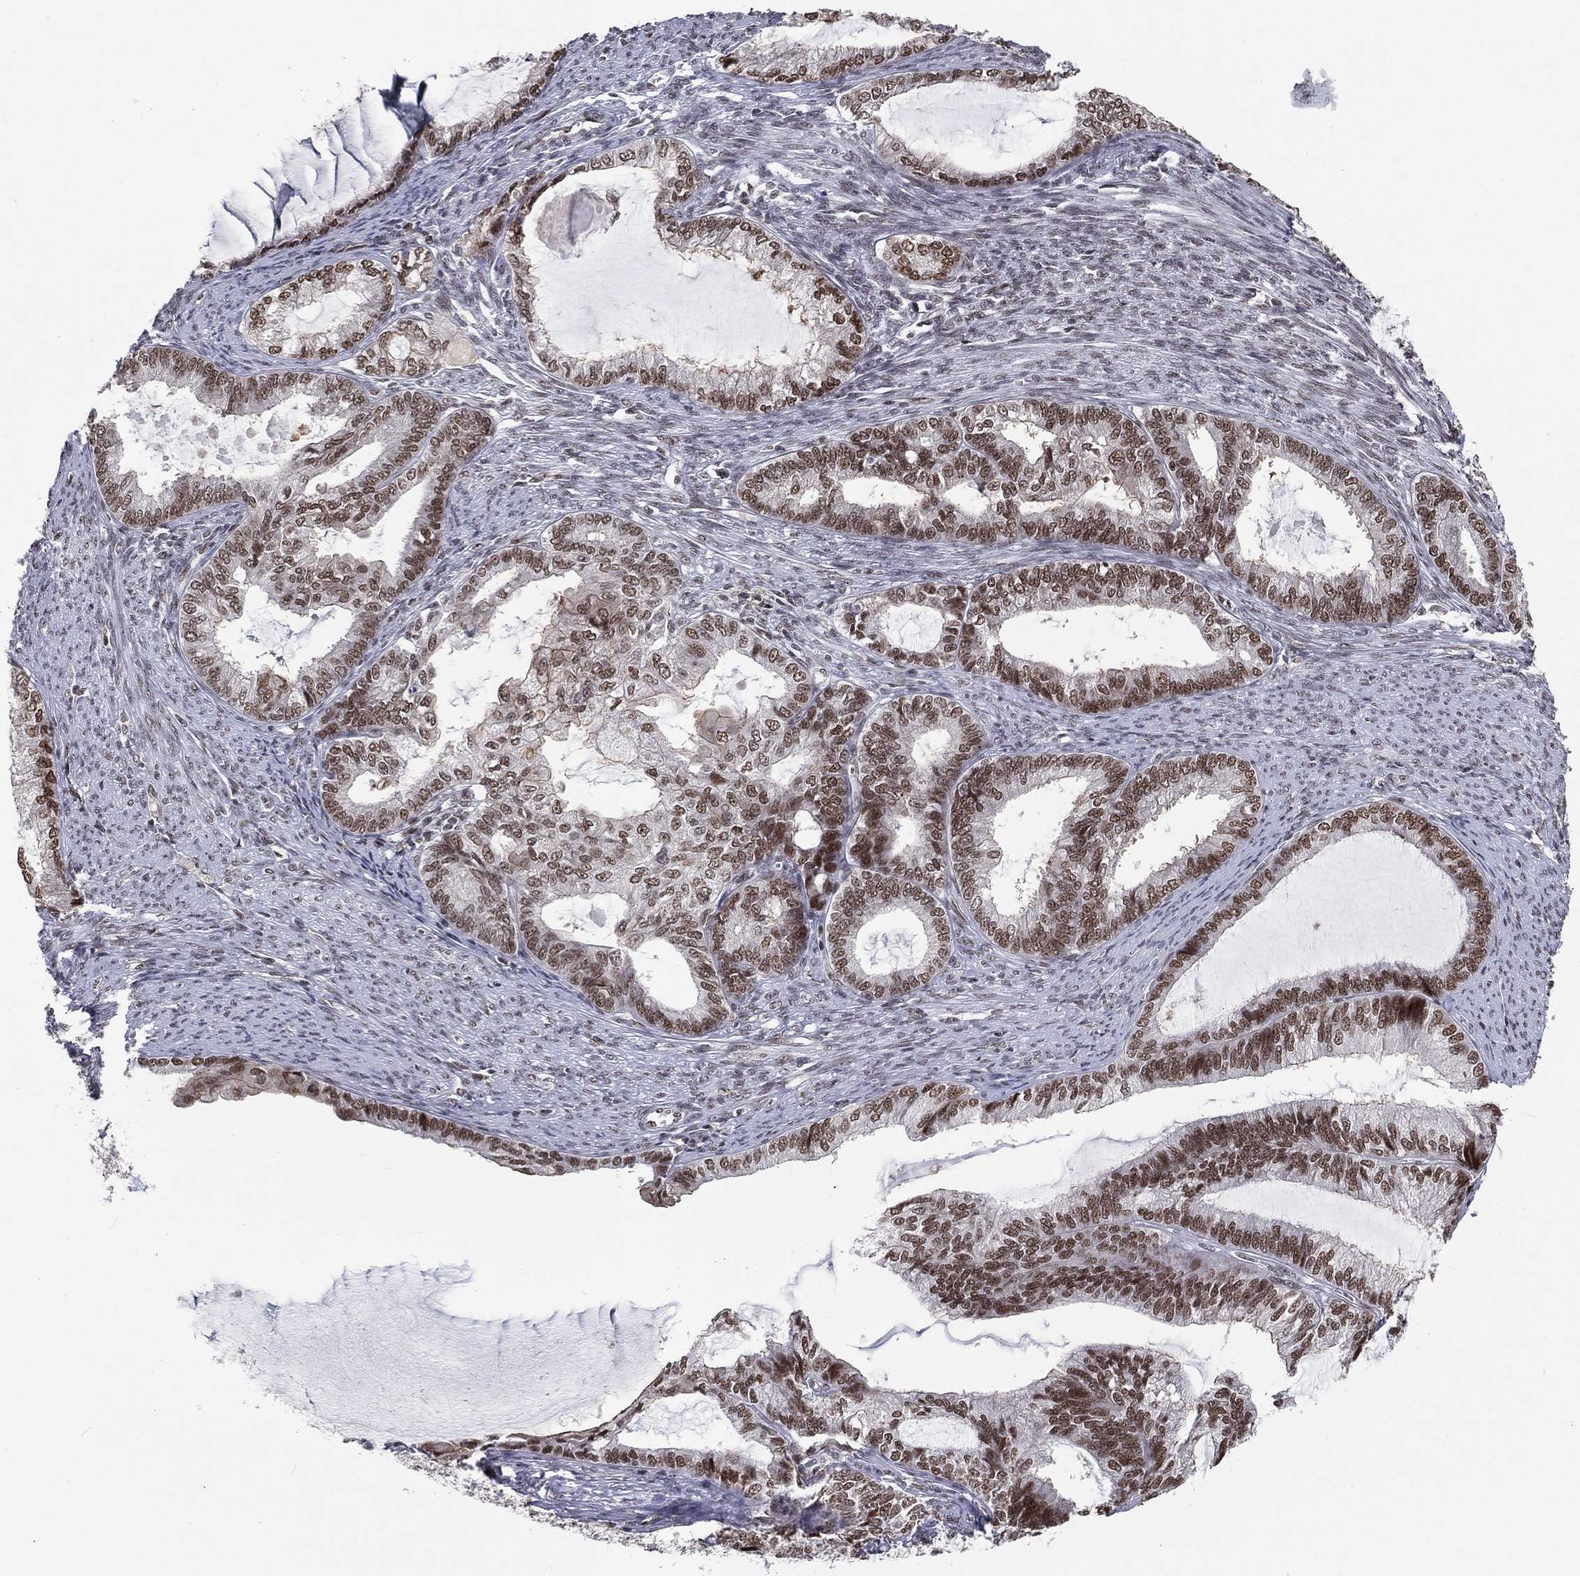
{"staining": {"intensity": "strong", "quantity": "25%-75%", "location": "nuclear"}, "tissue": "endometrial cancer", "cell_type": "Tumor cells", "image_type": "cancer", "snomed": [{"axis": "morphology", "description": "Adenocarcinoma, NOS"}, {"axis": "topography", "description": "Endometrium"}], "caption": "Endometrial adenocarcinoma was stained to show a protein in brown. There is high levels of strong nuclear positivity in approximately 25%-75% of tumor cells.", "gene": "GPALPP1", "patient": {"sex": "female", "age": 86}}